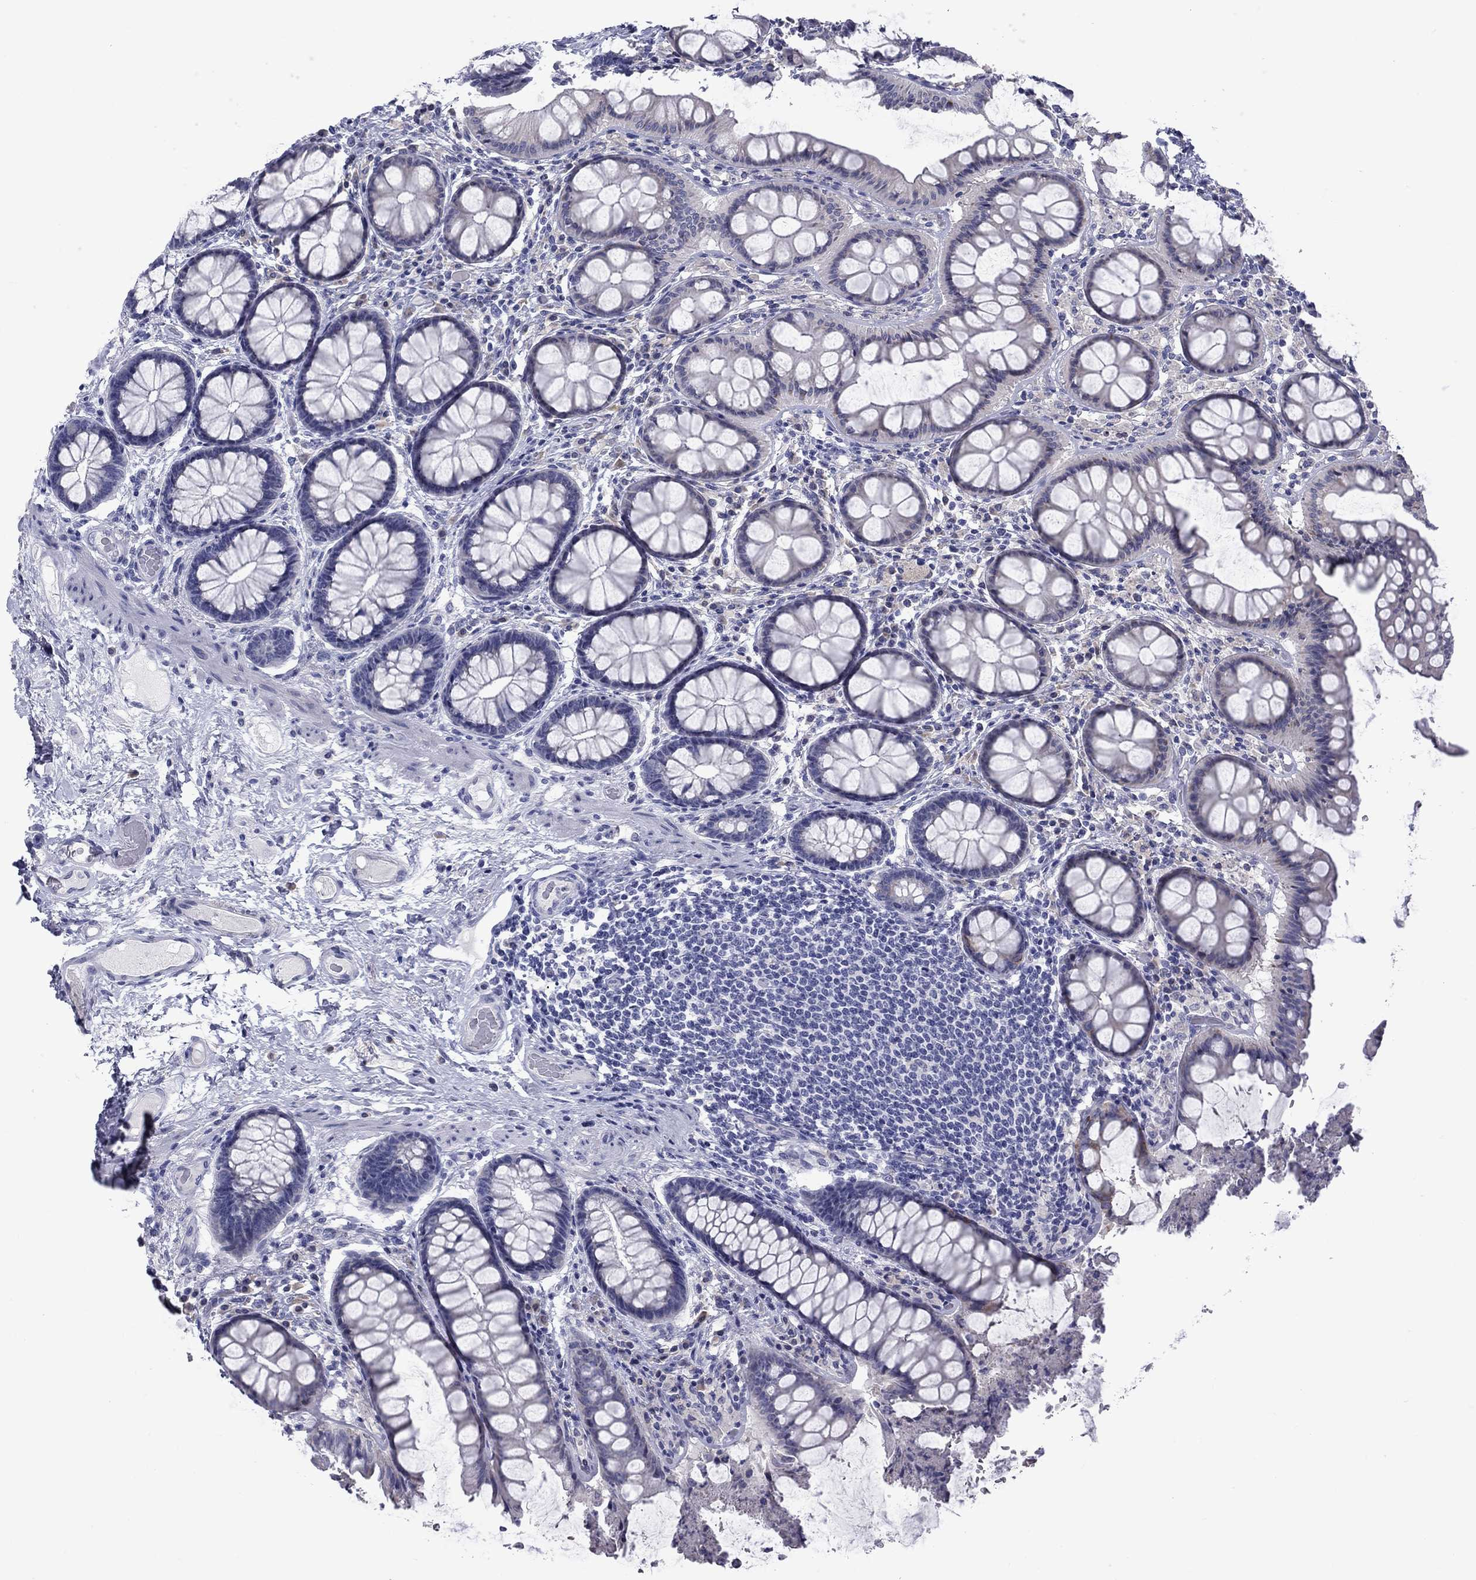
{"staining": {"intensity": "negative", "quantity": "none", "location": "none"}, "tissue": "colon", "cell_type": "Endothelial cells", "image_type": "normal", "snomed": [{"axis": "morphology", "description": "Normal tissue, NOS"}, {"axis": "topography", "description": "Colon"}], "caption": "Immunohistochemistry (IHC) of benign colon displays no expression in endothelial cells.", "gene": "TMPRSS11A", "patient": {"sex": "female", "age": 65}}